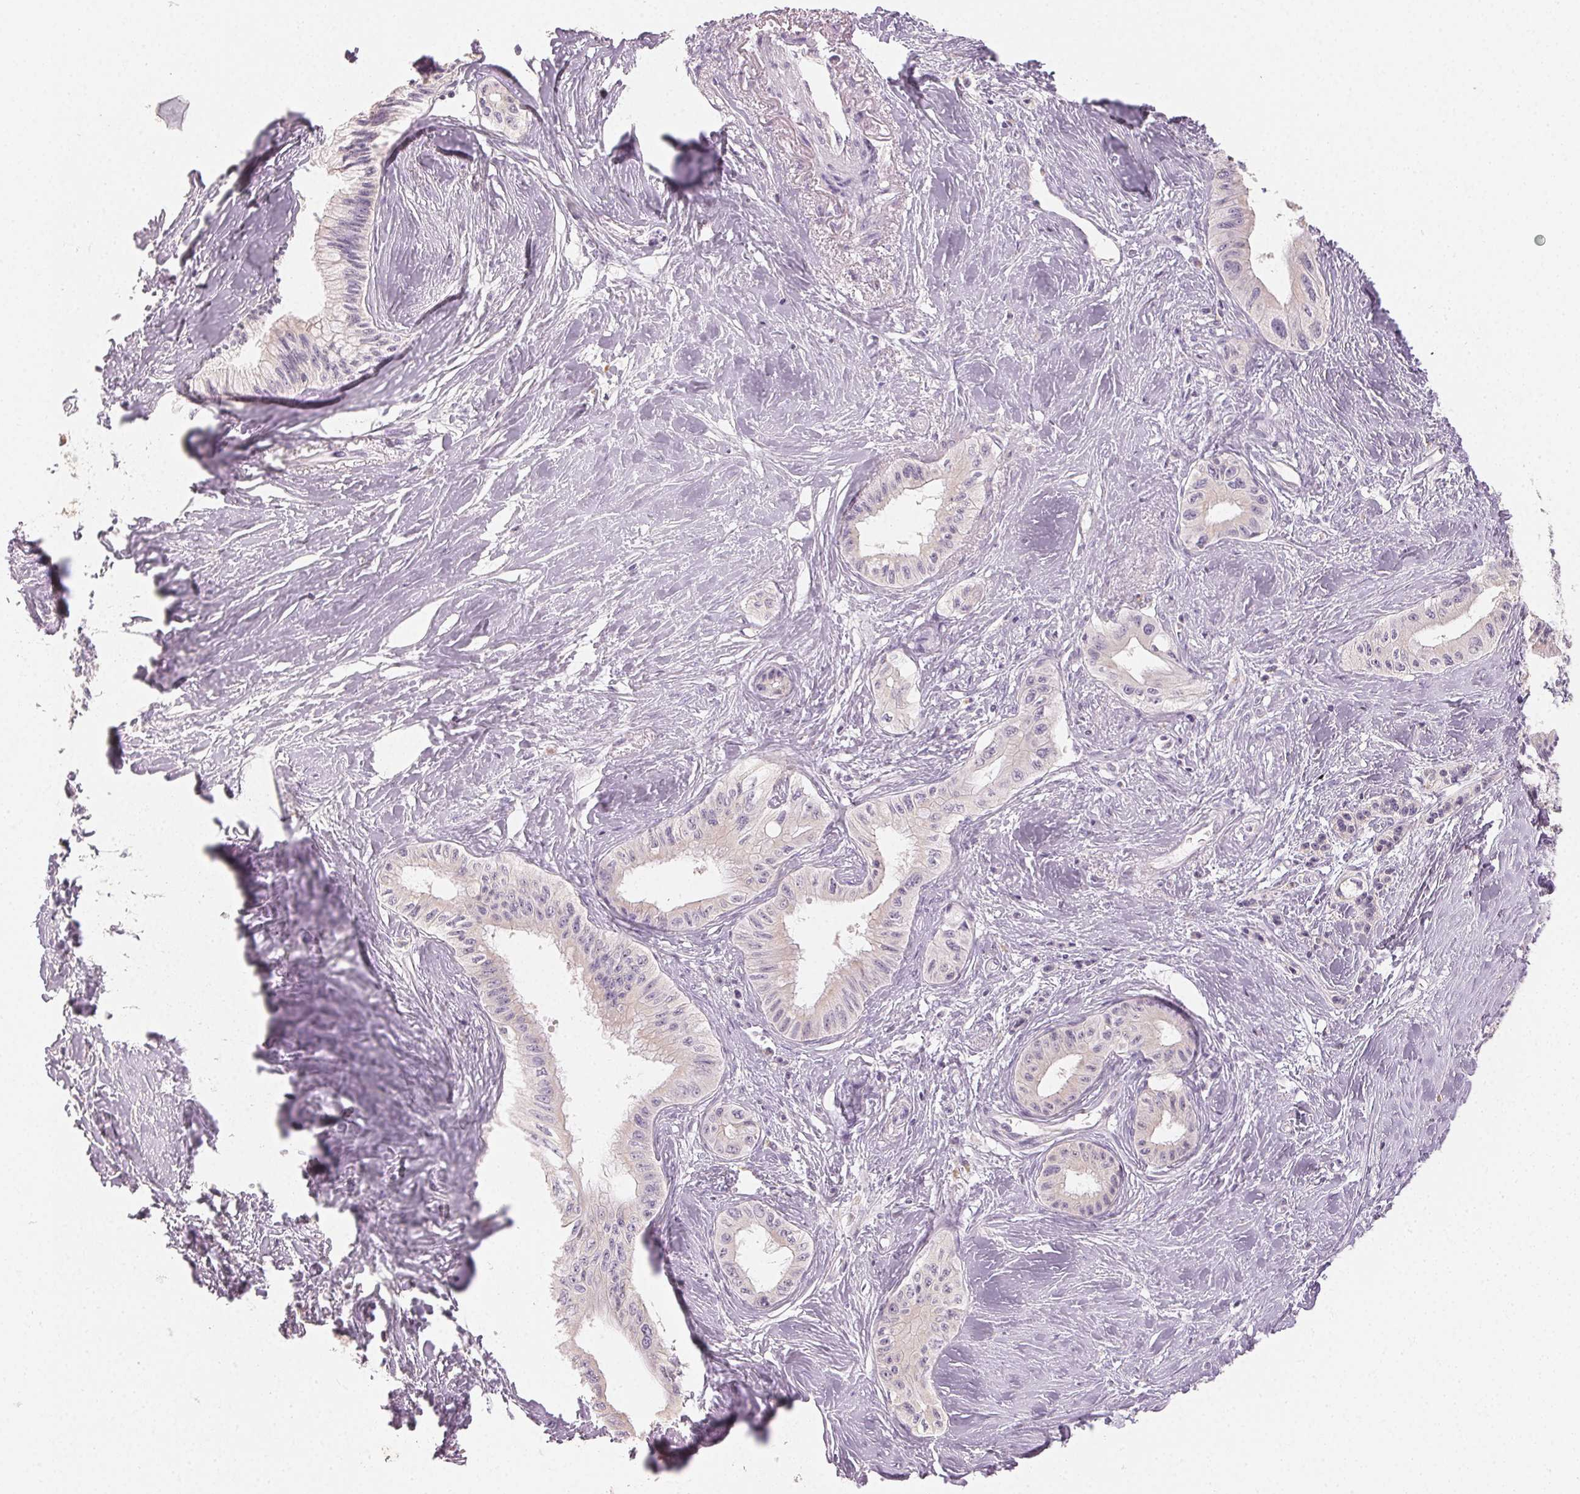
{"staining": {"intensity": "negative", "quantity": "none", "location": "none"}, "tissue": "pancreatic cancer", "cell_type": "Tumor cells", "image_type": "cancer", "snomed": [{"axis": "morphology", "description": "Adenocarcinoma, NOS"}, {"axis": "topography", "description": "Pancreas"}], "caption": "The photomicrograph exhibits no staining of tumor cells in pancreatic cancer. (DAB immunohistochemistry with hematoxylin counter stain).", "gene": "LVRN", "patient": {"sex": "male", "age": 71}}